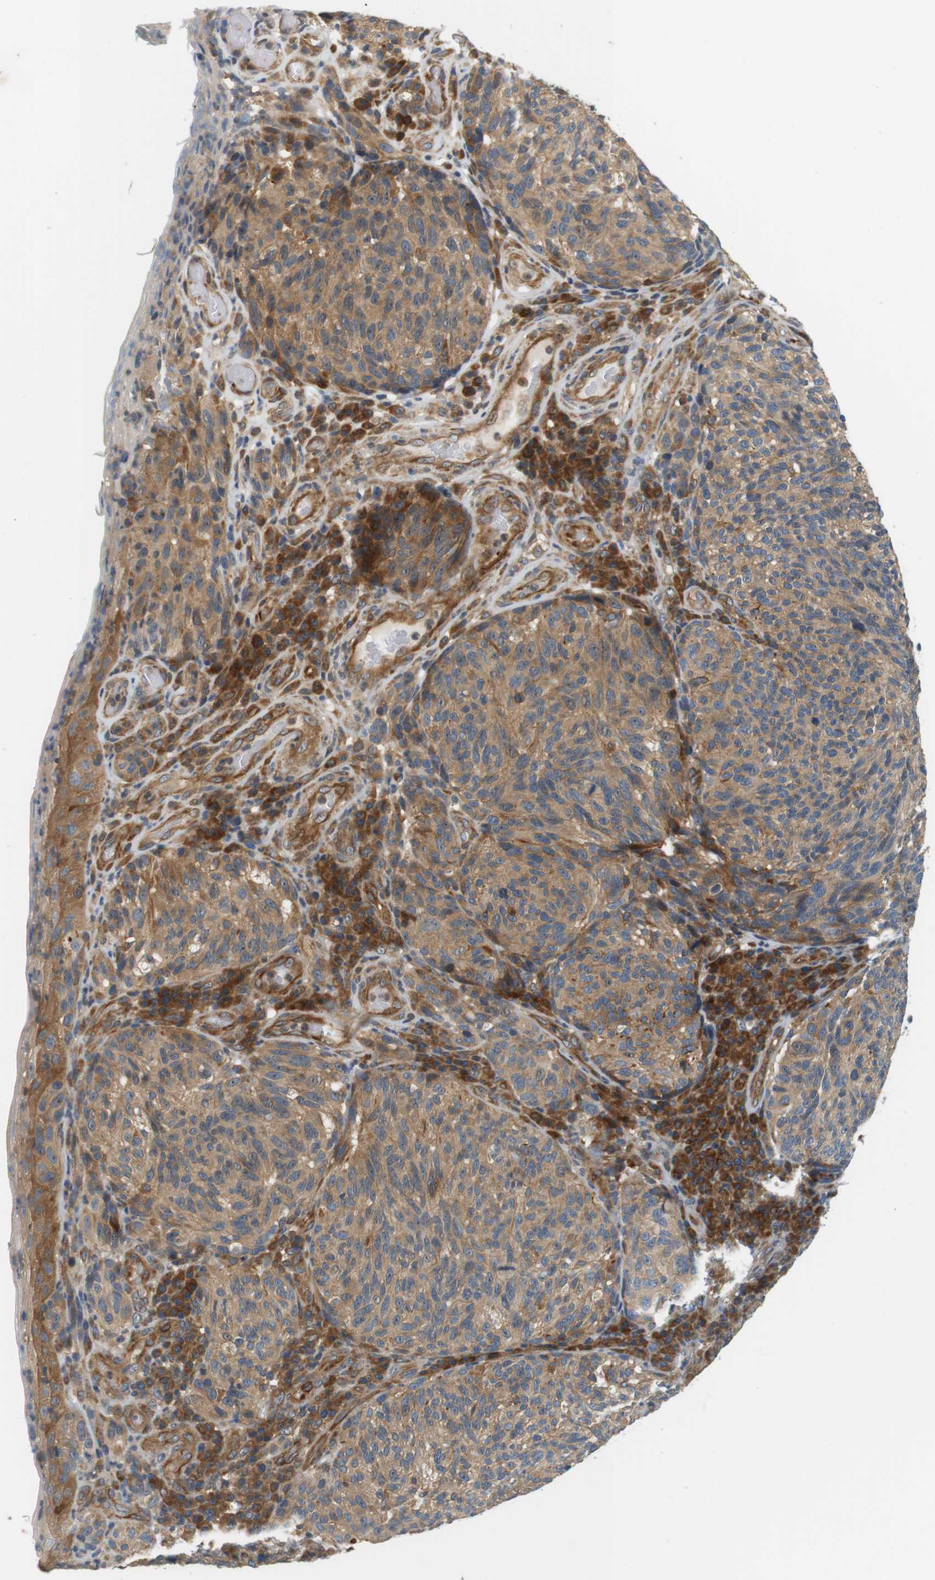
{"staining": {"intensity": "moderate", "quantity": ">75%", "location": "cytoplasmic/membranous"}, "tissue": "melanoma", "cell_type": "Tumor cells", "image_type": "cancer", "snomed": [{"axis": "morphology", "description": "Malignant melanoma, NOS"}, {"axis": "topography", "description": "Skin"}], "caption": "Immunohistochemical staining of malignant melanoma reveals medium levels of moderate cytoplasmic/membranous protein positivity in about >75% of tumor cells. (DAB IHC with brightfield microscopy, high magnification).", "gene": "SH3GLB1", "patient": {"sex": "female", "age": 73}}